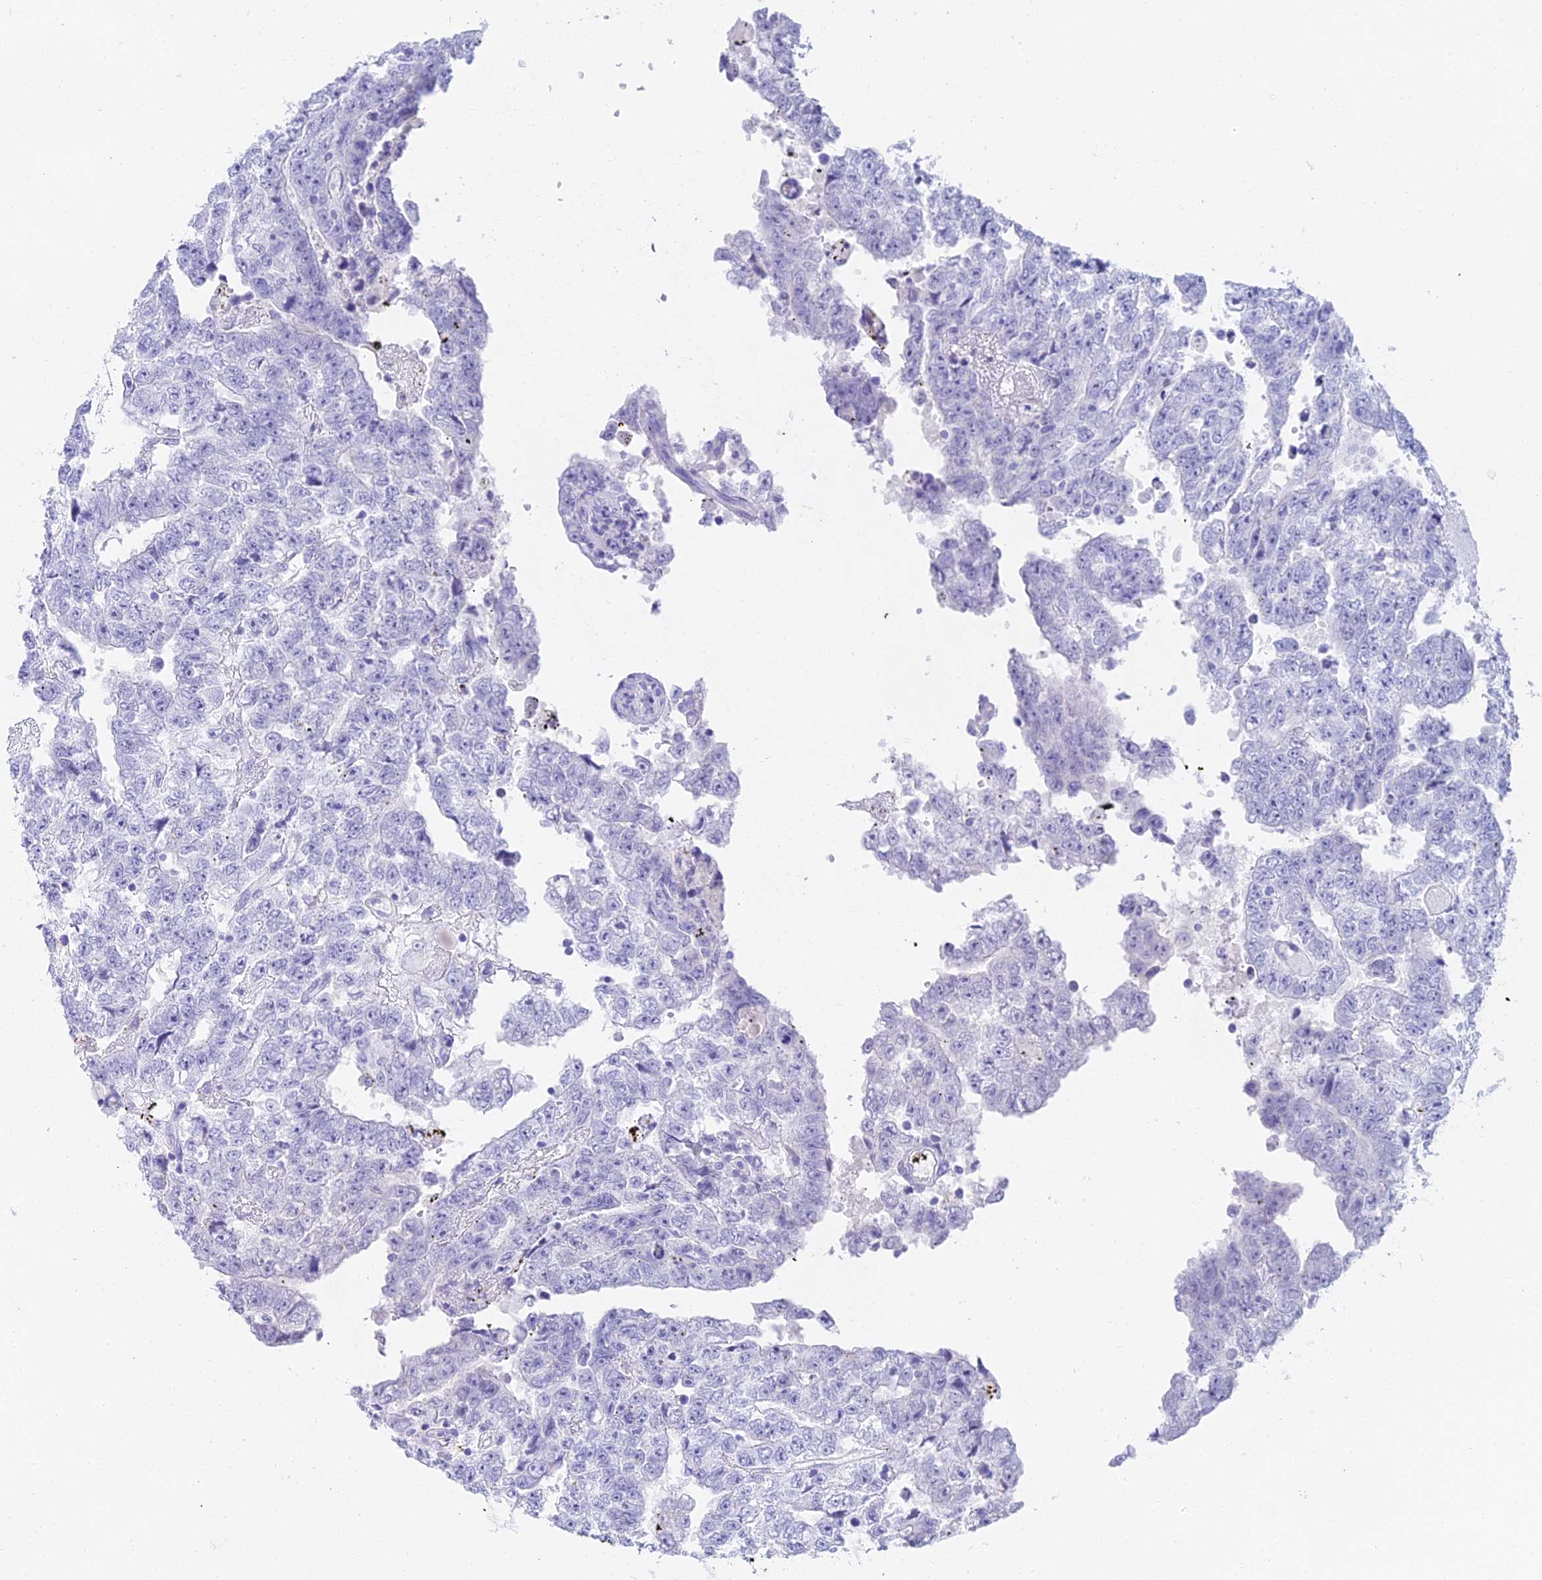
{"staining": {"intensity": "negative", "quantity": "none", "location": "none"}, "tissue": "testis cancer", "cell_type": "Tumor cells", "image_type": "cancer", "snomed": [{"axis": "morphology", "description": "Carcinoma, Embryonal, NOS"}, {"axis": "topography", "description": "Testis"}], "caption": "Immunohistochemical staining of human testis embryonal carcinoma reveals no significant expression in tumor cells. (DAB (3,3'-diaminobenzidine) immunohistochemistry (IHC) visualized using brightfield microscopy, high magnification).", "gene": "CGB2", "patient": {"sex": "male", "age": 25}}